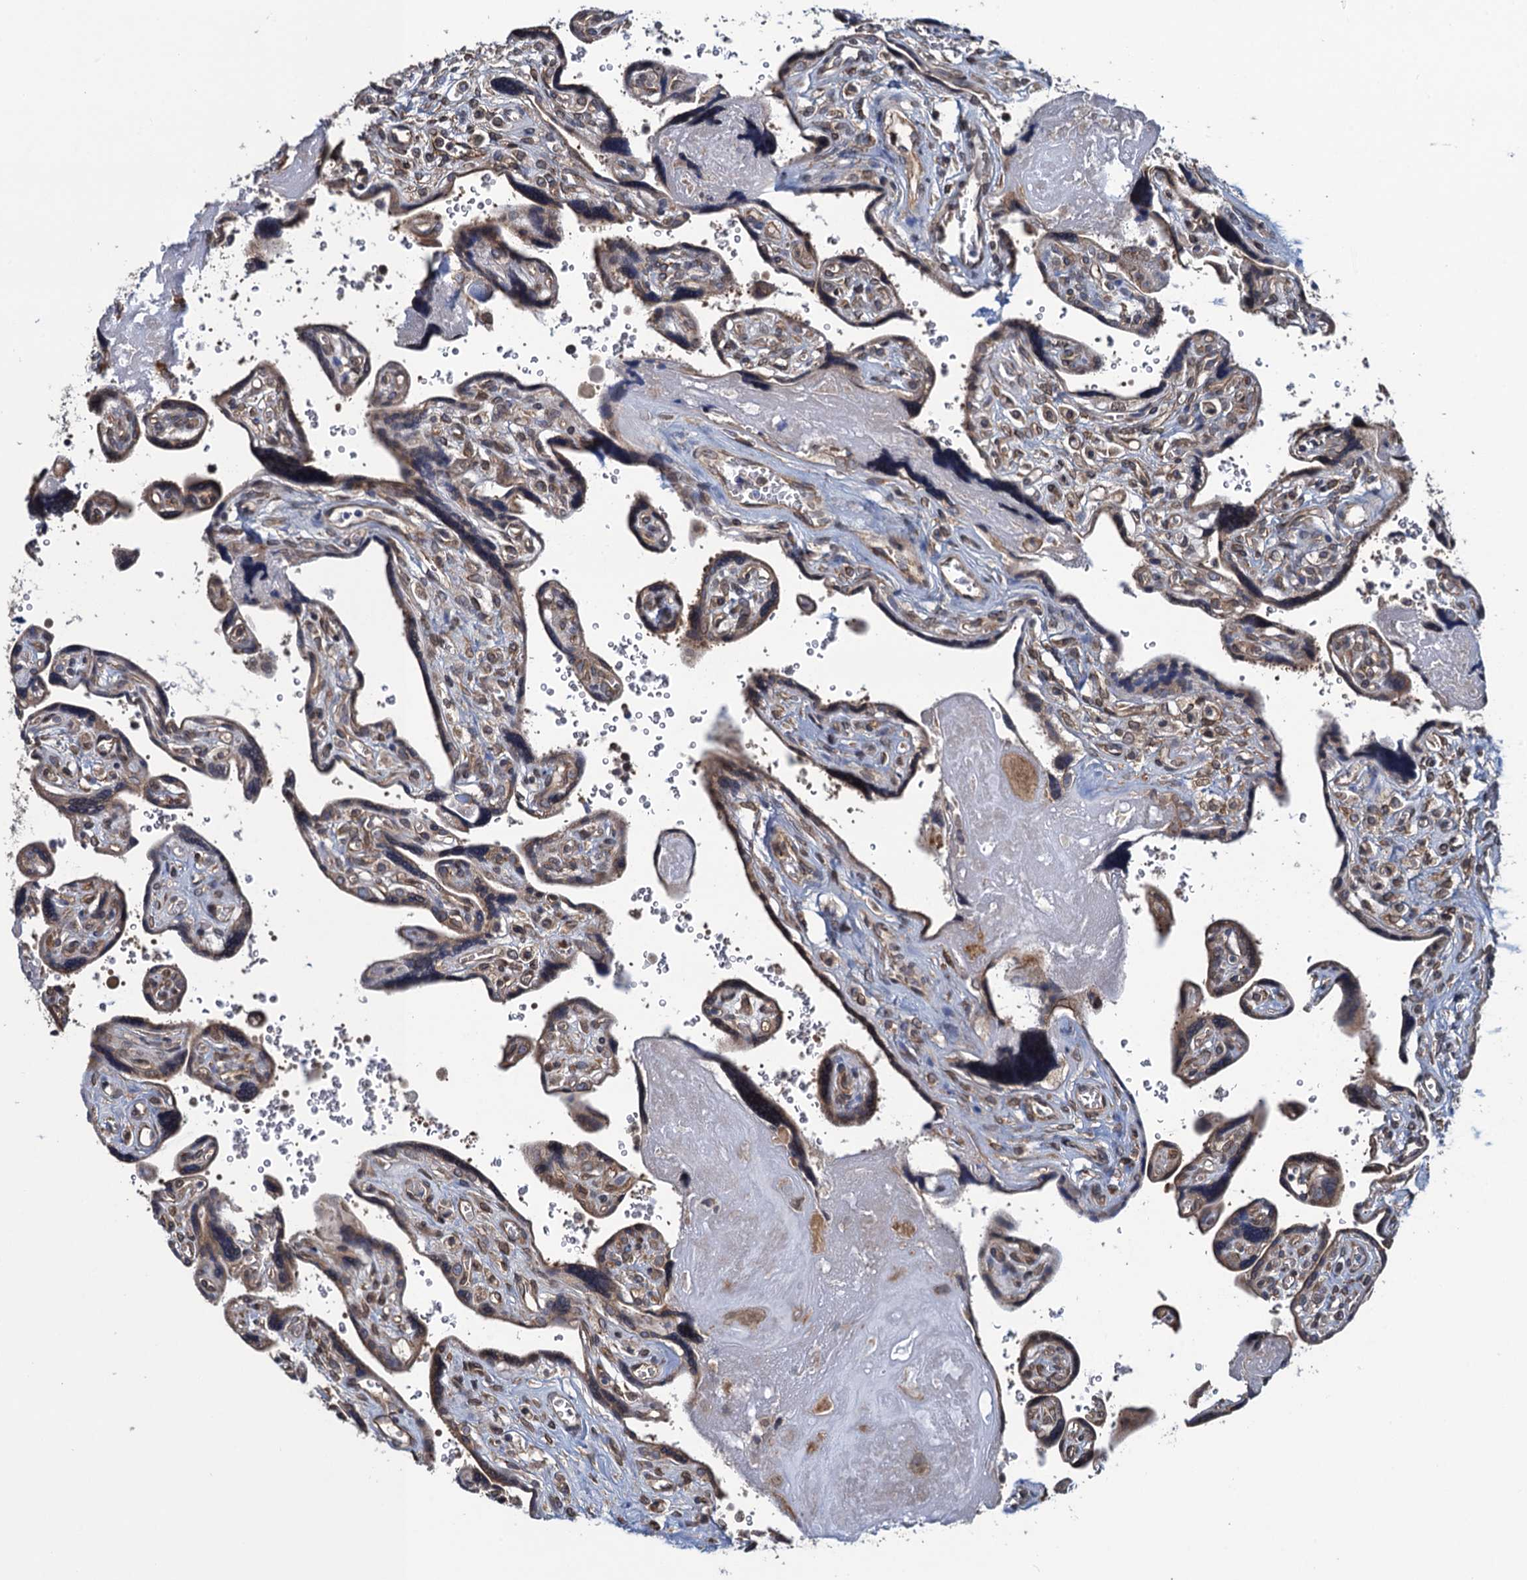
{"staining": {"intensity": "strong", "quantity": "25%-75%", "location": "cytoplasmic/membranous"}, "tissue": "placenta", "cell_type": "Trophoblastic cells", "image_type": "normal", "snomed": [{"axis": "morphology", "description": "Normal tissue, NOS"}, {"axis": "topography", "description": "Placenta"}], "caption": "A high-resolution image shows IHC staining of normal placenta, which exhibits strong cytoplasmic/membranous positivity in approximately 25%-75% of trophoblastic cells. (DAB IHC with brightfield microscopy, high magnification).", "gene": "EVX2", "patient": {"sex": "female", "age": 39}}